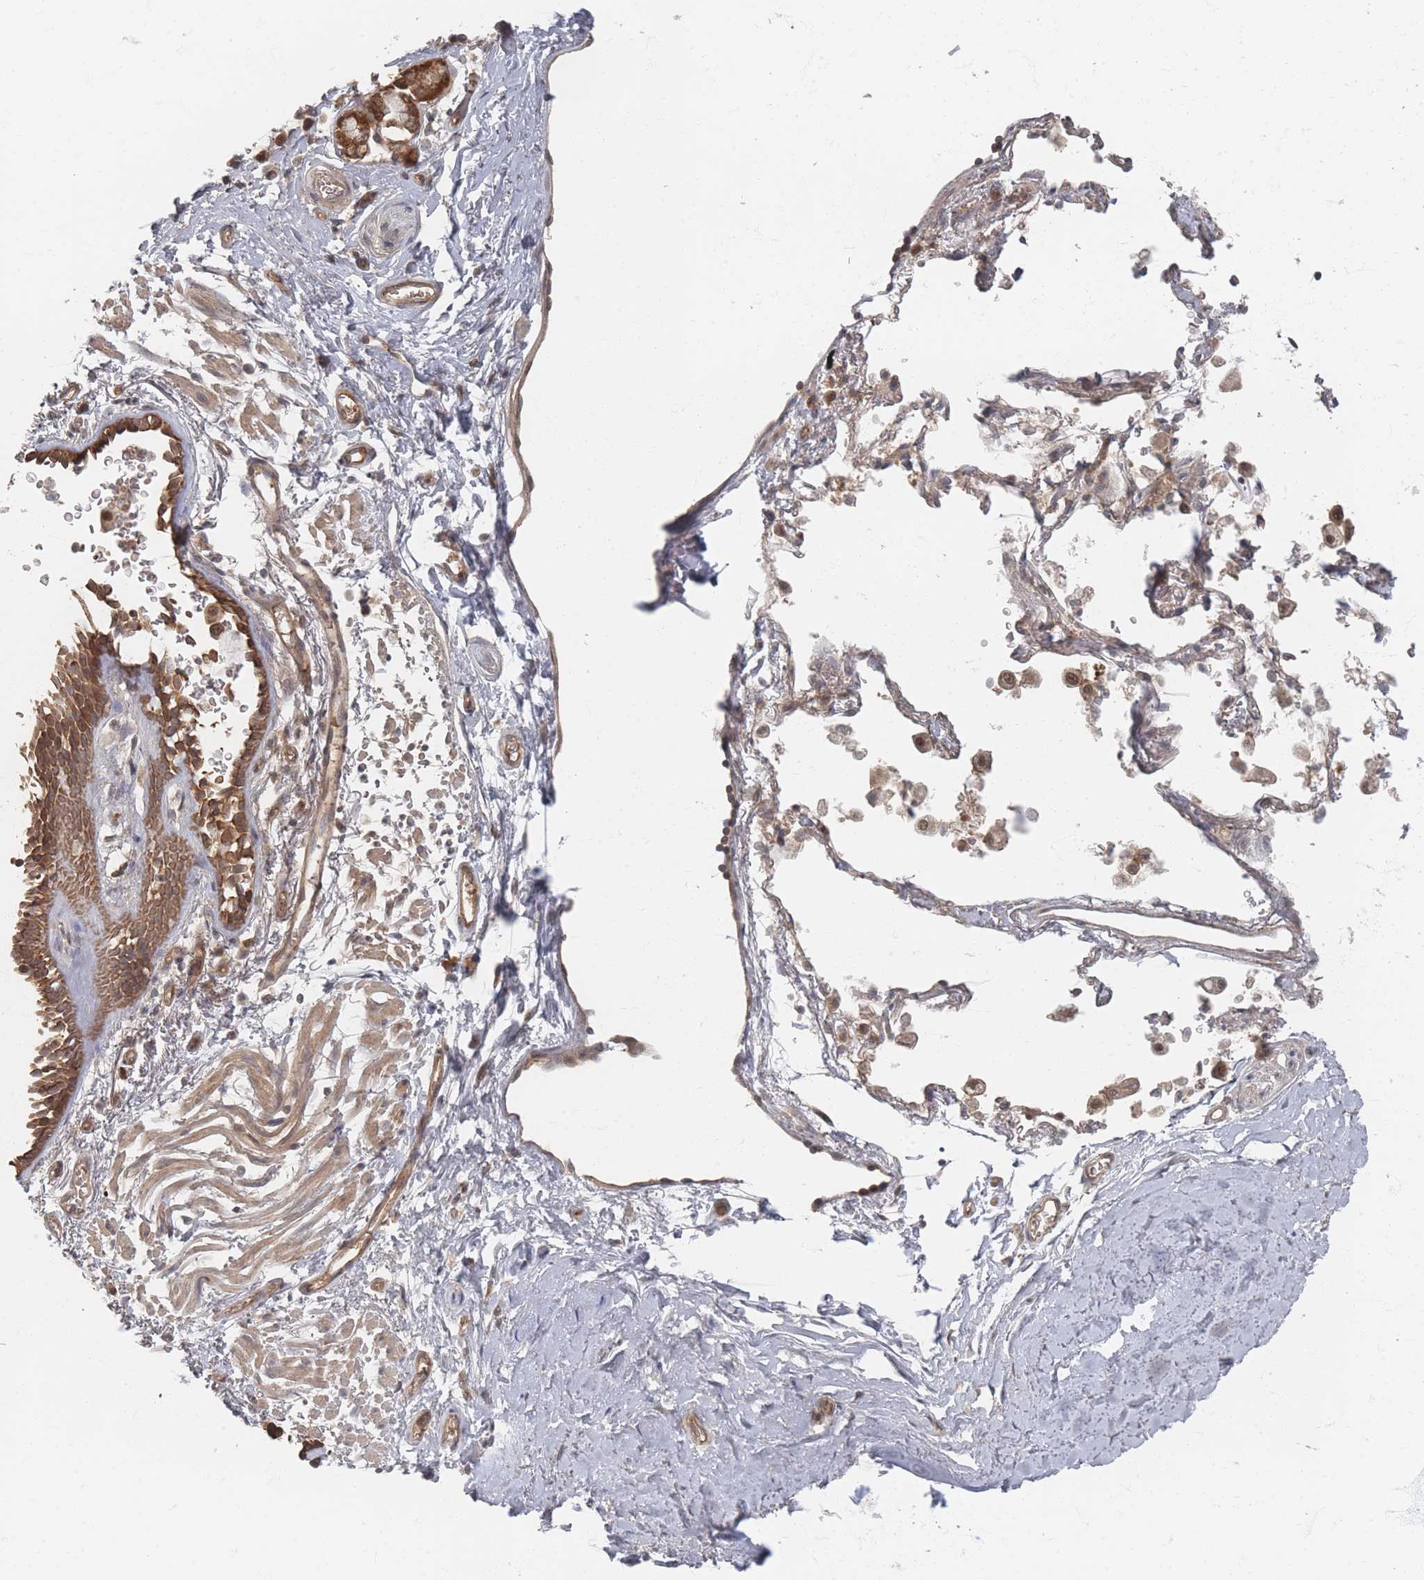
{"staining": {"intensity": "moderate", "quantity": ">75%", "location": "cytoplasmic/membranous"}, "tissue": "soft tissue", "cell_type": "Fibroblasts", "image_type": "normal", "snomed": [{"axis": "morphology", "description": "Normal tissue, NOS"}, {"axis": "topography", "description": "Cartilage tissue"}], "caption": "IHC (DAB (3,3'-diaminobenzidine)) staining of benign human soft tissue displays moderate cytoplasmic/membranous protein staining in about >75% of fibroblasts.", "gene": "PSMD9", "patient": {"sex": "male", "age": 73}}